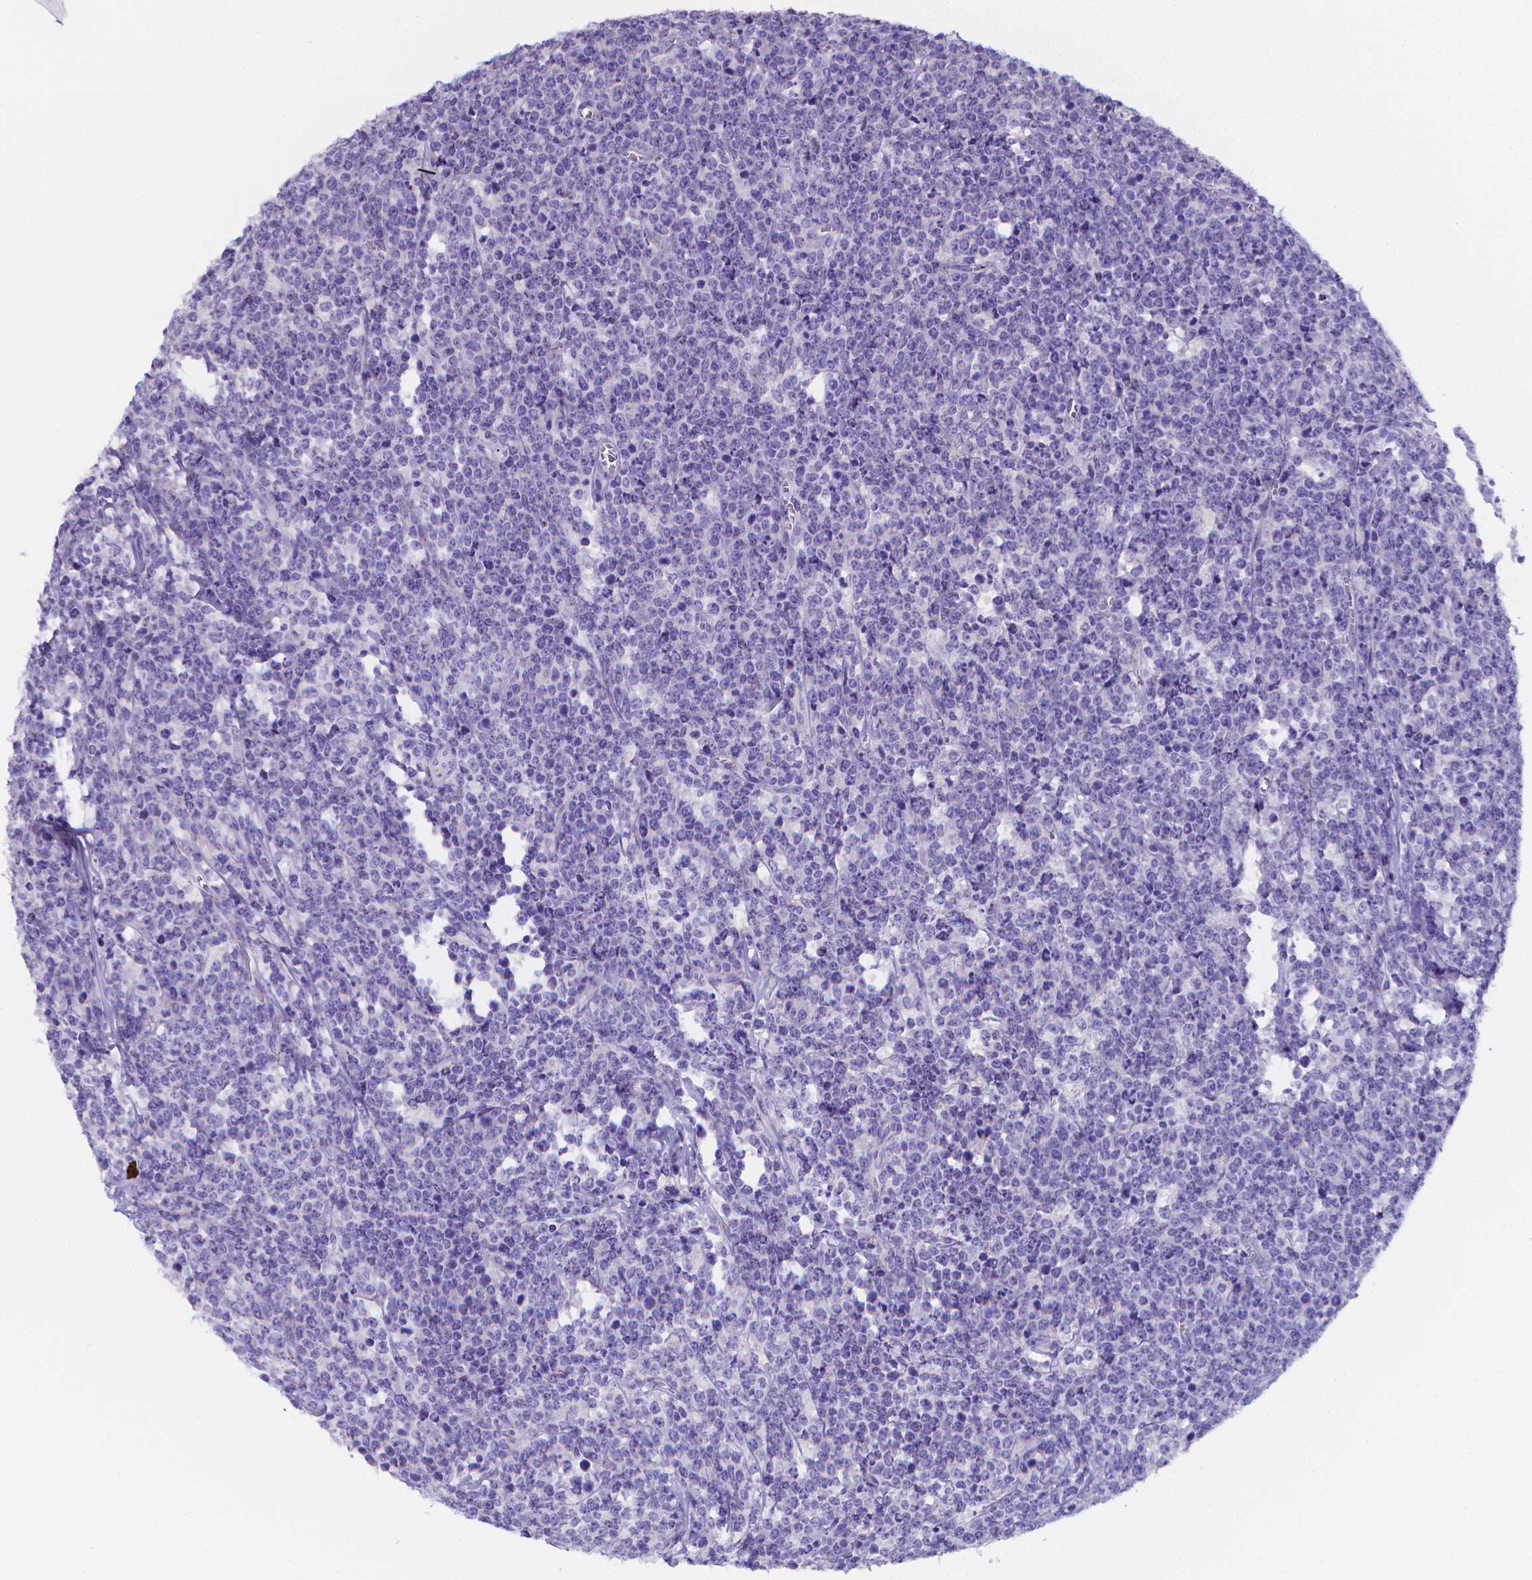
{"staining": {"intensity": "negative", "quantity": "none", "location": "none"}, "tissue": "lymphoma", "cell_type": "Tumor cells", "image_type": "cancer", "snomed": [{"axis": "morphology", "description": "Malignant lymphoma, non-Hodgkin's type, High grade"}, {"axis": "topography", "description": "Small intestine"}], "caption": "Immunohistochemical staining of human lymphoma demonstrates no significant positivity in tumor cells. (Stains: DAB immunohistochemistry with hematoxylin counter stain, Microscopy: brightfield microscopy at high magnification).", "gene": "LRRC73", "patient": {"sex": "female", "age": 56}}